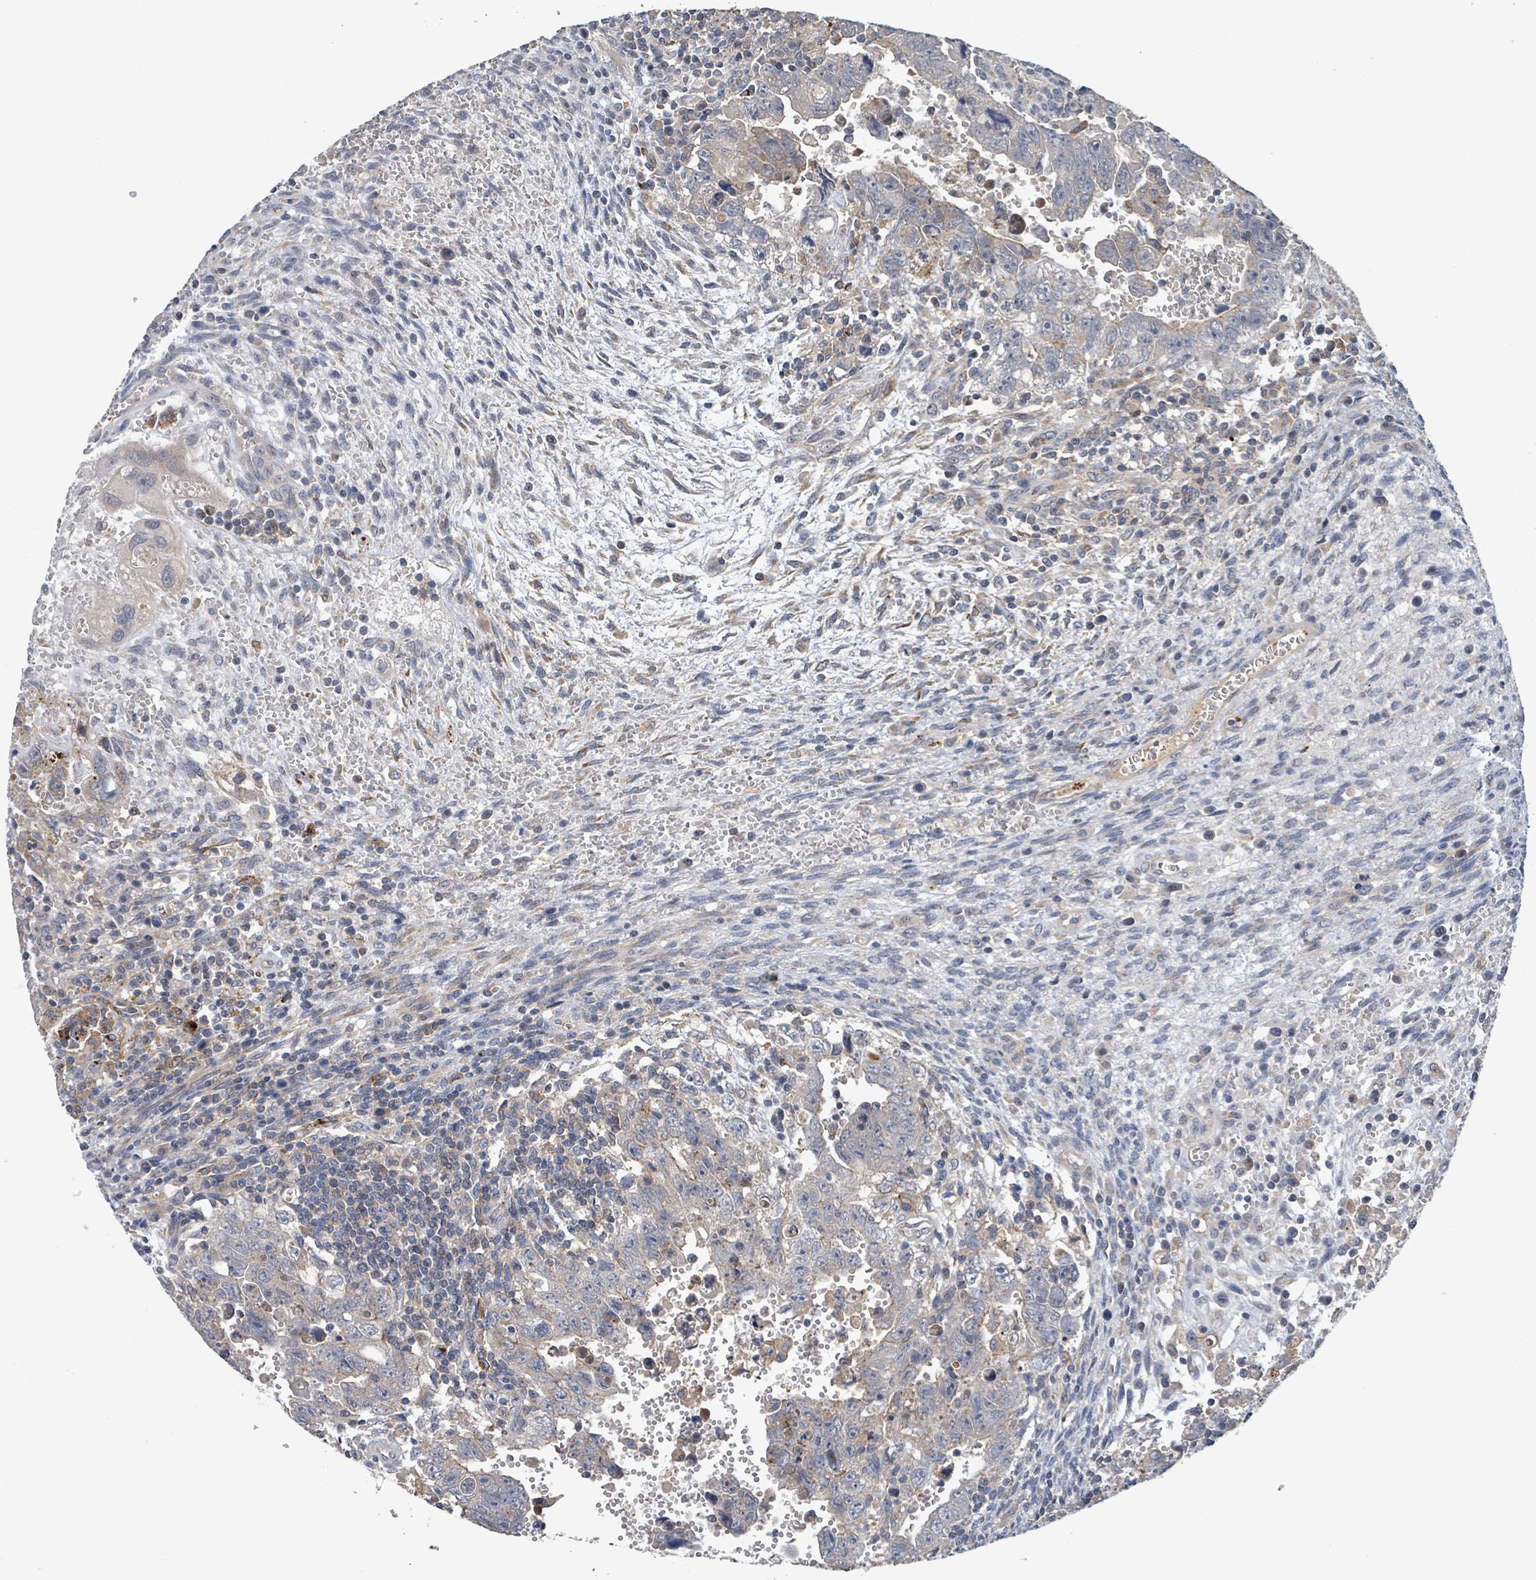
{"staining": {"intensity": "negative", "quantity": "none", "location": "none"}, "tissue": "testis cancer", "cell_type": "Tumor cells", "image_type": "cancer", "snomed": [{"axis": "morphology", "description": "Carcinoma, Embryonal, NOS"}, {"axis": "topography", "description": "Testis"}], "caption": "DAB (3,3'-diaminobenzidine) immunohistochemical staining of embryonal carcinoma (testis) reveals no significant expression in tumor cells.", "gene": "PLAAT1", "patient": {"sex": "male", "age": 28}}